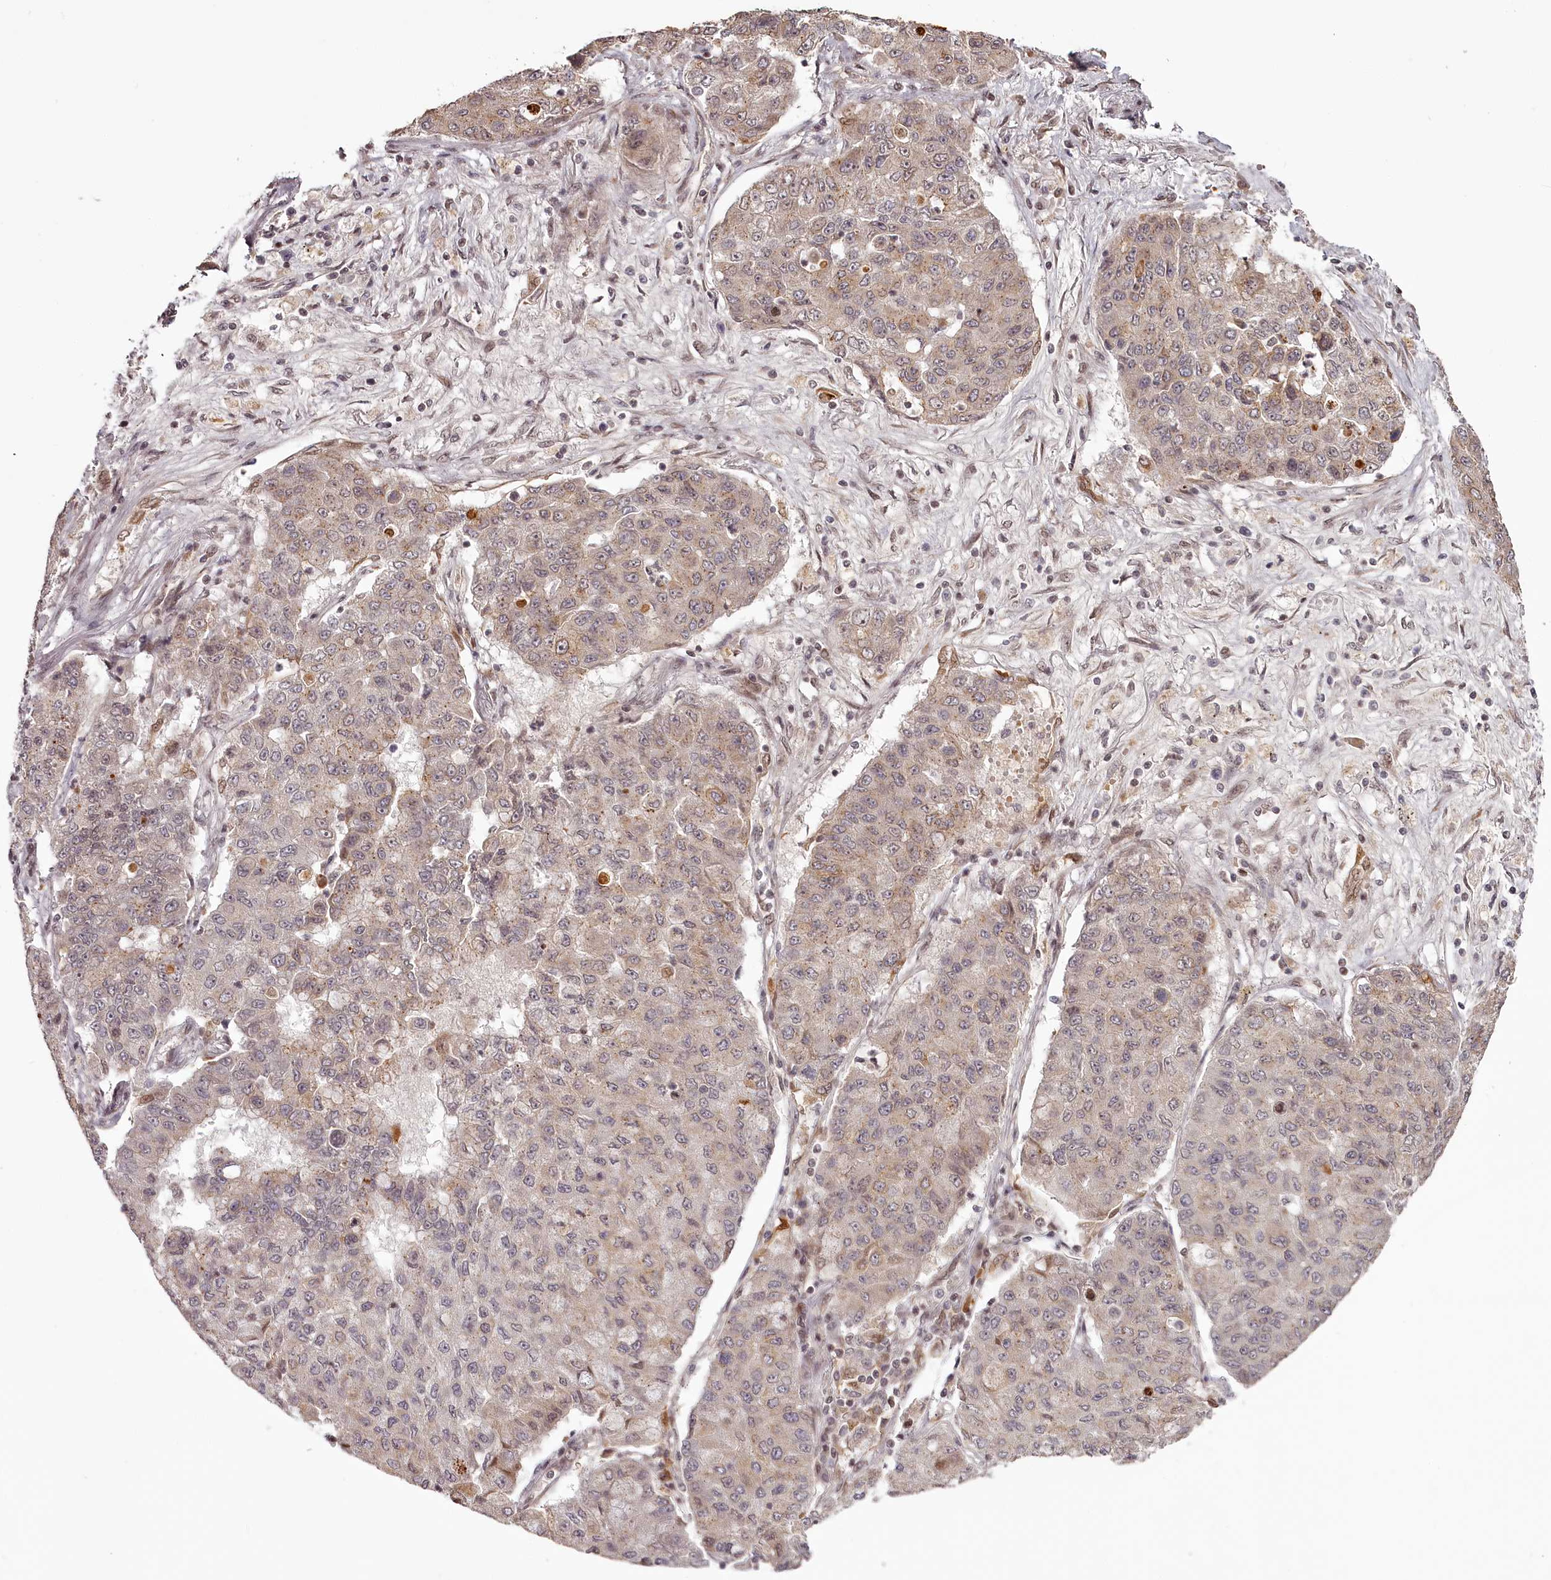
{"staining": {"intensity": "weak", "quantity": "25%-75%", "location": "cytoplasmic/membranous"}, "tissue": "lung cancer", "cell_type": "Tumor cells", "image_type": "cancer", "snomed": [{"axis": "morphology", "description": "Squamous cell carcinoma, NOS"}, {"axis": "topography", "description": "Lung"}], "caption": "This is a micrograph of immunohistochemistry (IHC) staining of lung squamous cell carcinoma, which shows weak positivity in the cytoplasmic/membranous of tumor cells.", "gene": "THYN1", "patient": {"sex": "male", "age": 74}}